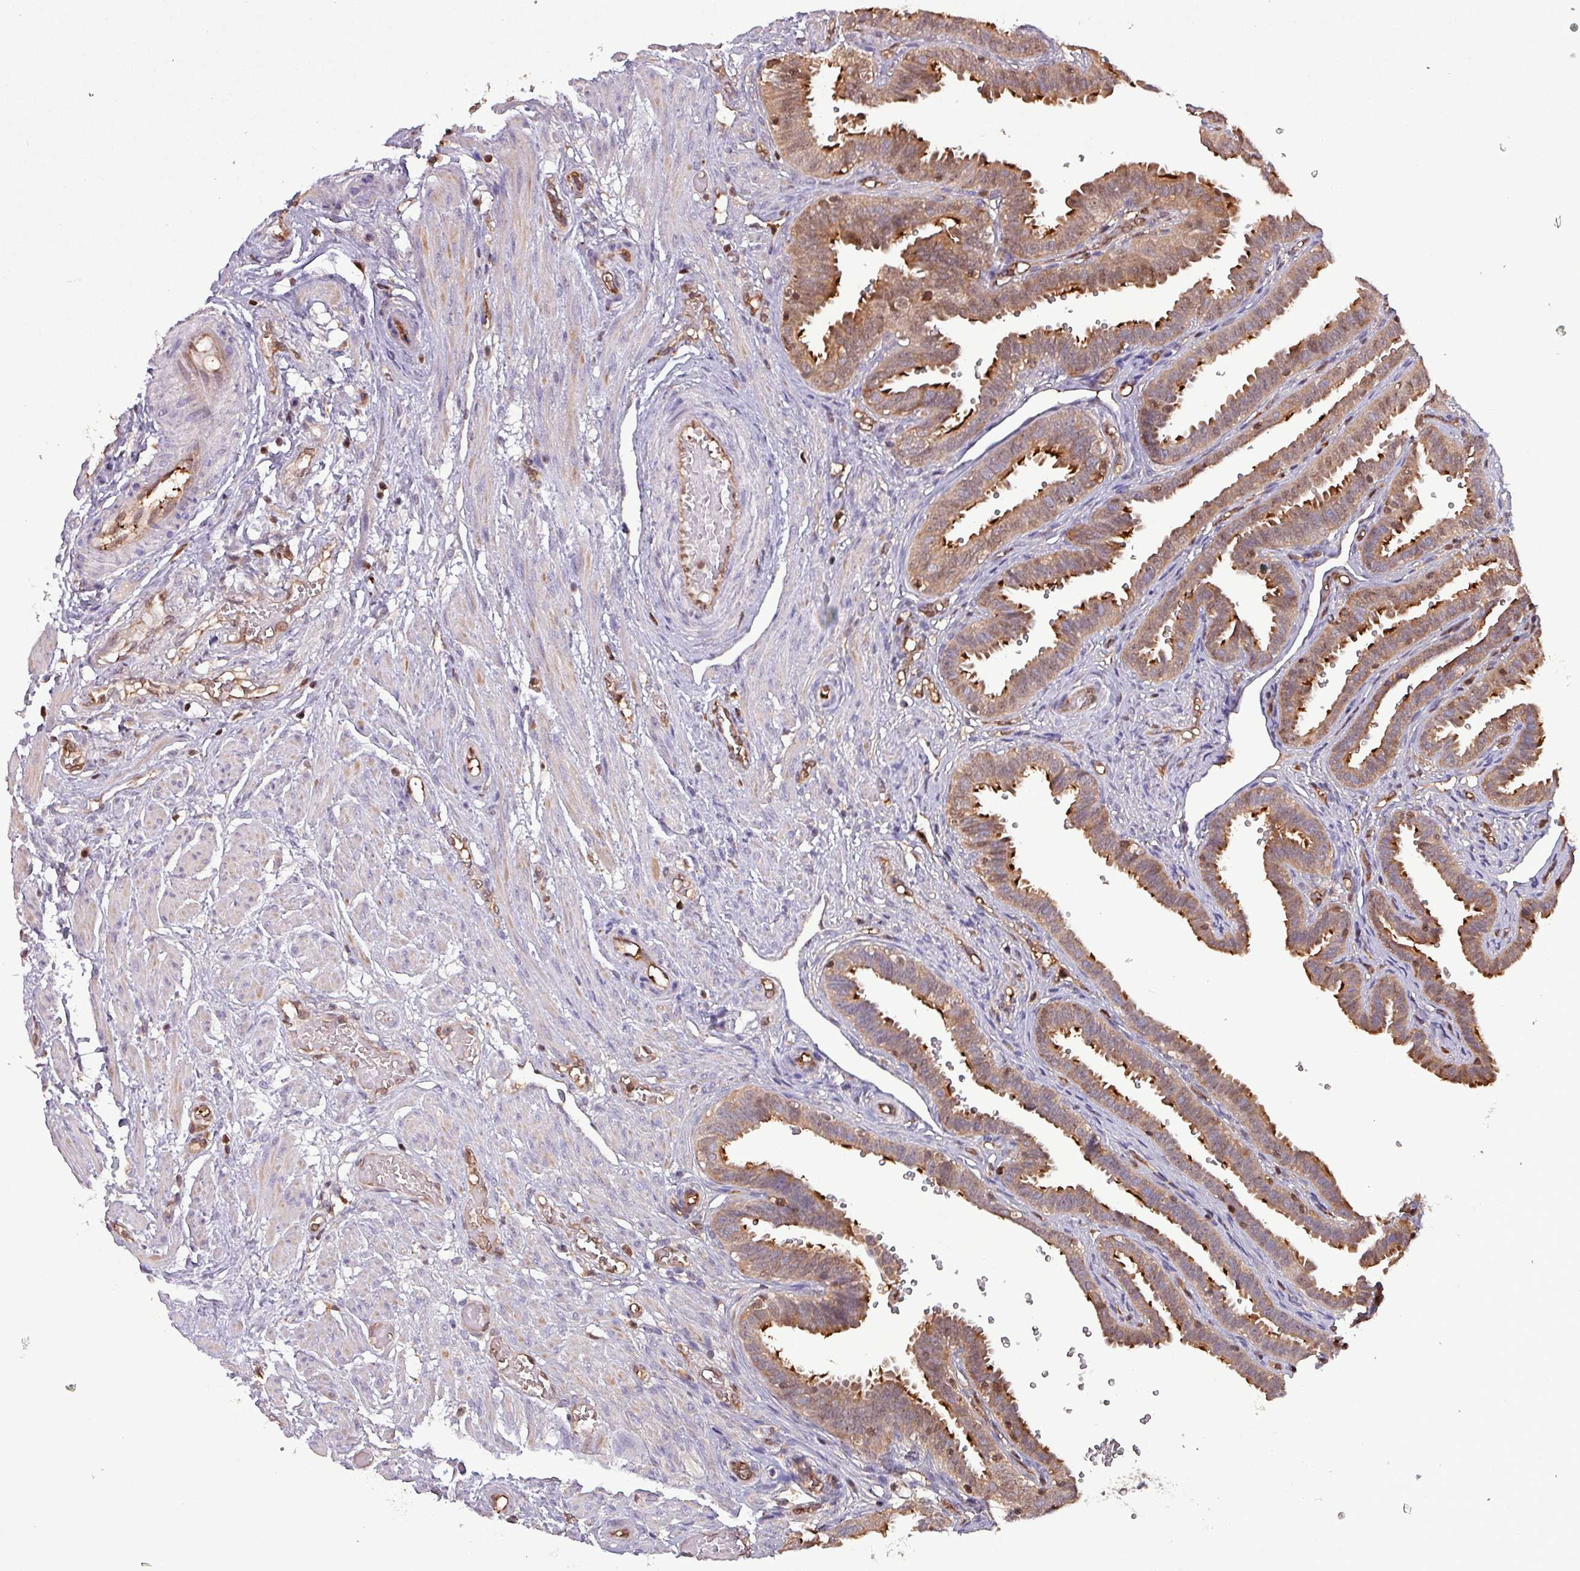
{"staining": {"intensity": "strong", "quantity": ">75%", "location": "cytoplasmic/membranous,nuclear"}, "tissue": "fallopian tube", "cell_type": "Glandular cells", "image_type": "normal", "snomed": [{"axis": "morphology", "description": "Normal tissue, NOS"}, {"axis": "topography", "description": "Fallopian tube"}], "caption": "Immunohistochemistry (IHC) of benign human fallopian tube displays high levels of strong cytoplasmic/membranous,nuclear staining in approximately >75% of glandular cells.", "gene": "PSMB8", "patient": {"sex": "female", "age": 37}}